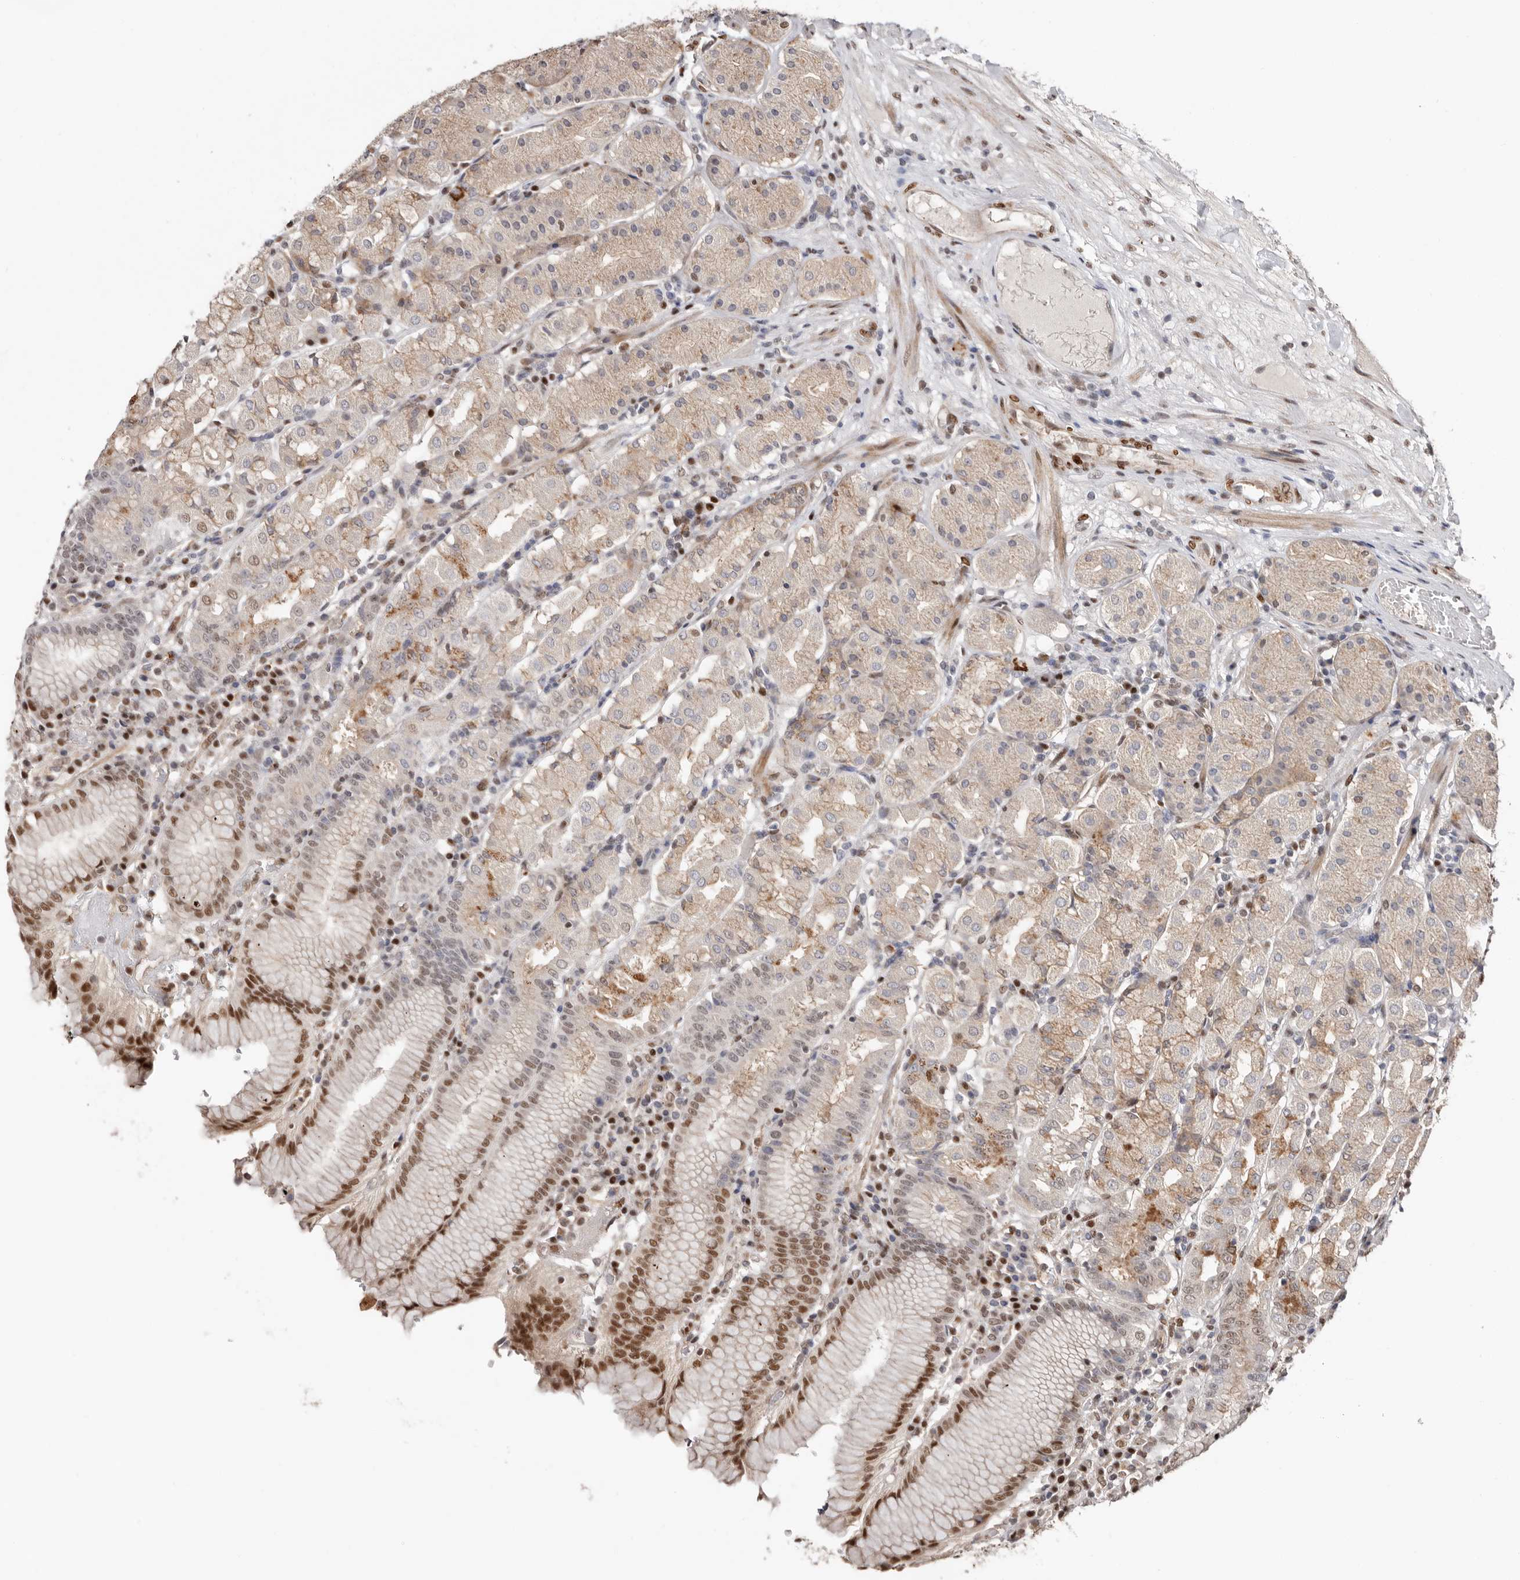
{"staining": {"intensity": "moderate", "quantity": "<25%", "location": "nuclear"}, "tissue": "stomach", "cell_type": "Glandular cells", "image_type": "normal", "snomed": [{"axis": "morphology", "description": "Normal tissue, NOS"}, {"axis": "topography", "description": "Stomach"}, {"axis": "topography", "description": "Stomach, lower"}], "caption": "Protein staining exhibits moderate nuclear expression in approximately <25% of glandular cells in benign stomach.", "gene": "SMAD7", "patient": {"sex": "female", "age": 56}}